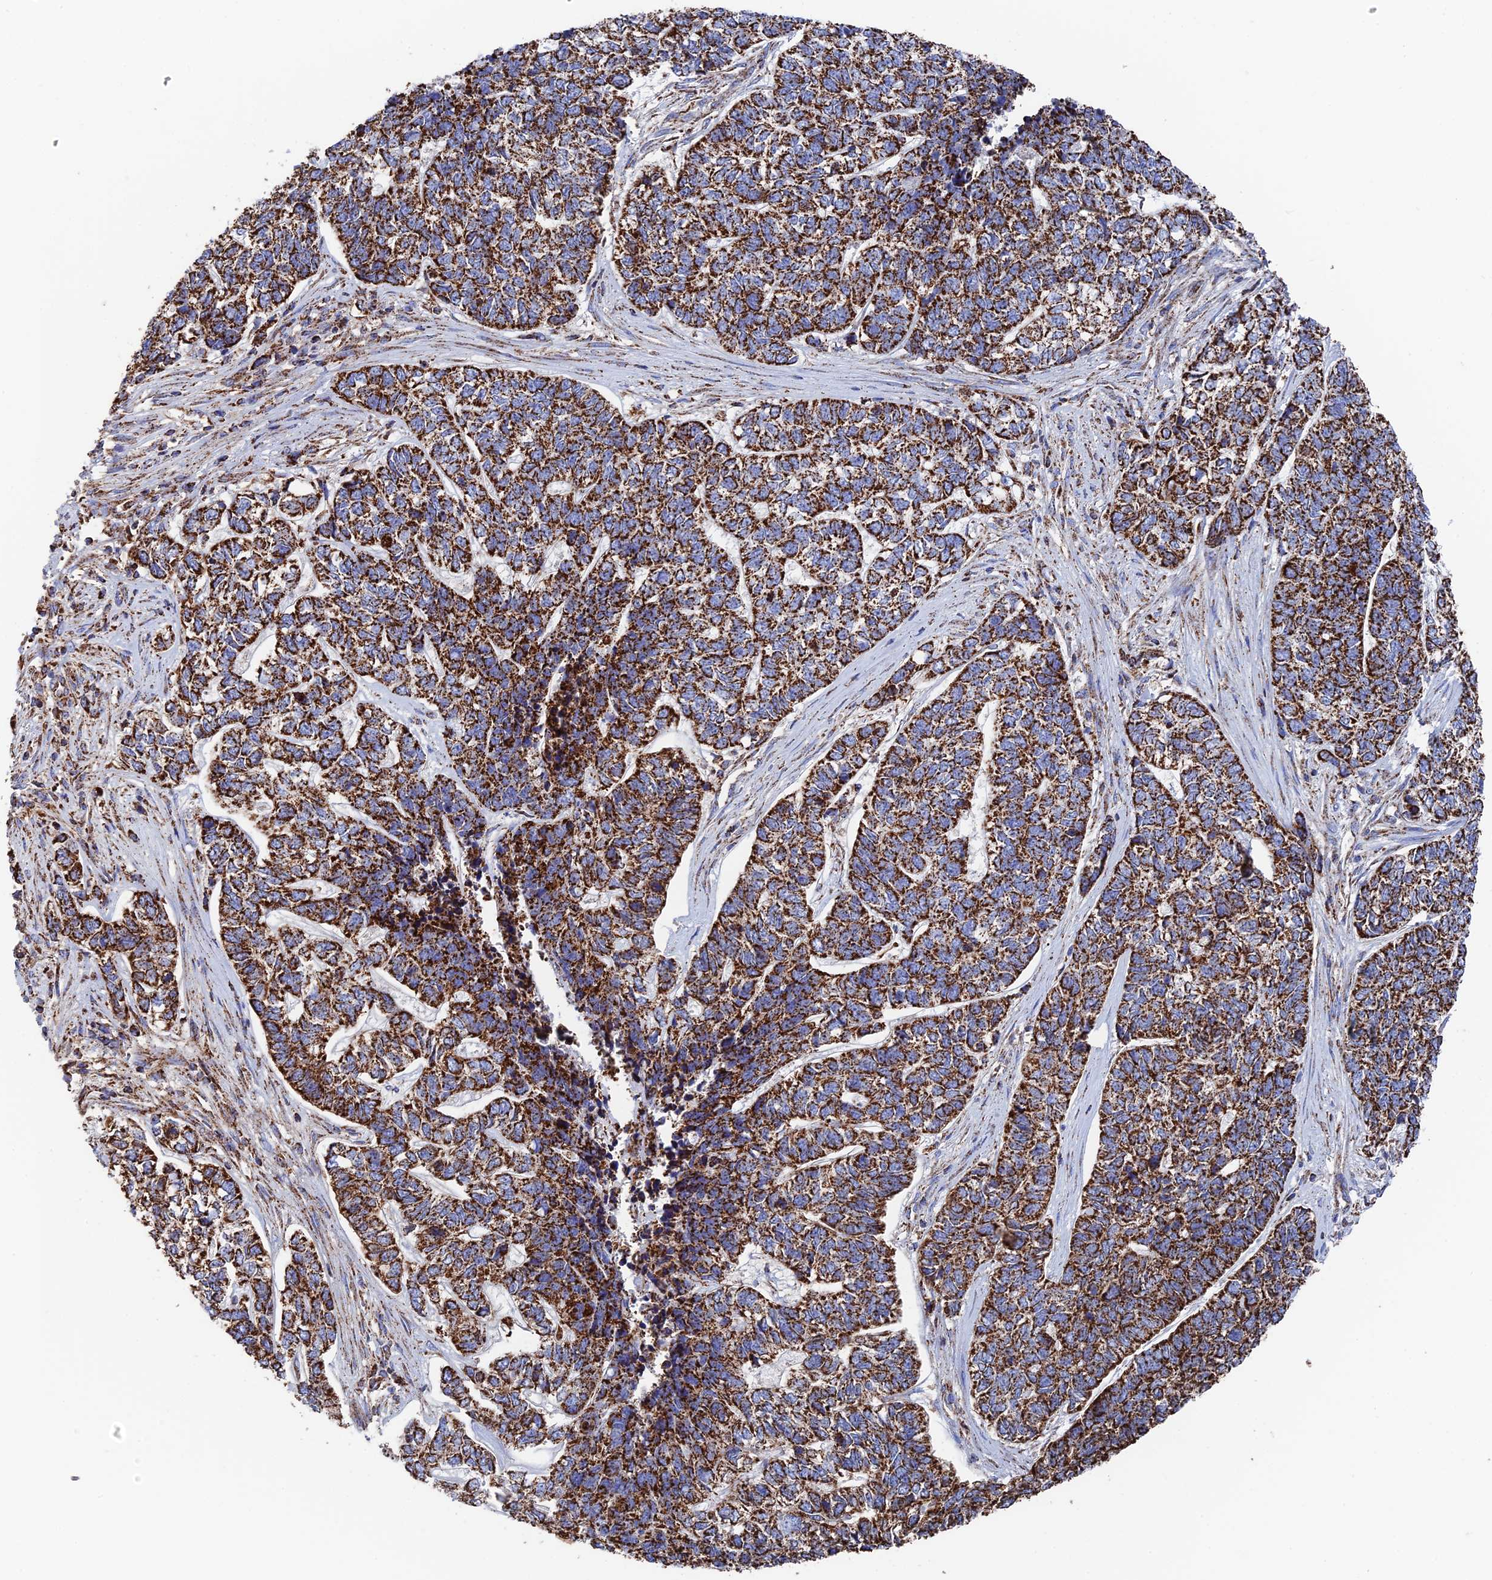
{"staining": {"intensity": "strong", "quantity": ">75%", "location": "cytoplasmic/membranous"}, "tissue": "skin cancer", "cell_type": "Tumor cells", "image_type": "cancer", "snomed": [{"axis": "morphology", "description": "Basal cell carcinoma"}, {"axis": "topography", "description": "Skin"}], "caption": "Immunohistochemical staining of human skin basal cell carcinoma displays high levels of strong cytoplasmic/membranous staining in approximately >75% of tumor cells.", "gene": "HAUS8", "patient": {"sex": "female", "age": 65}}